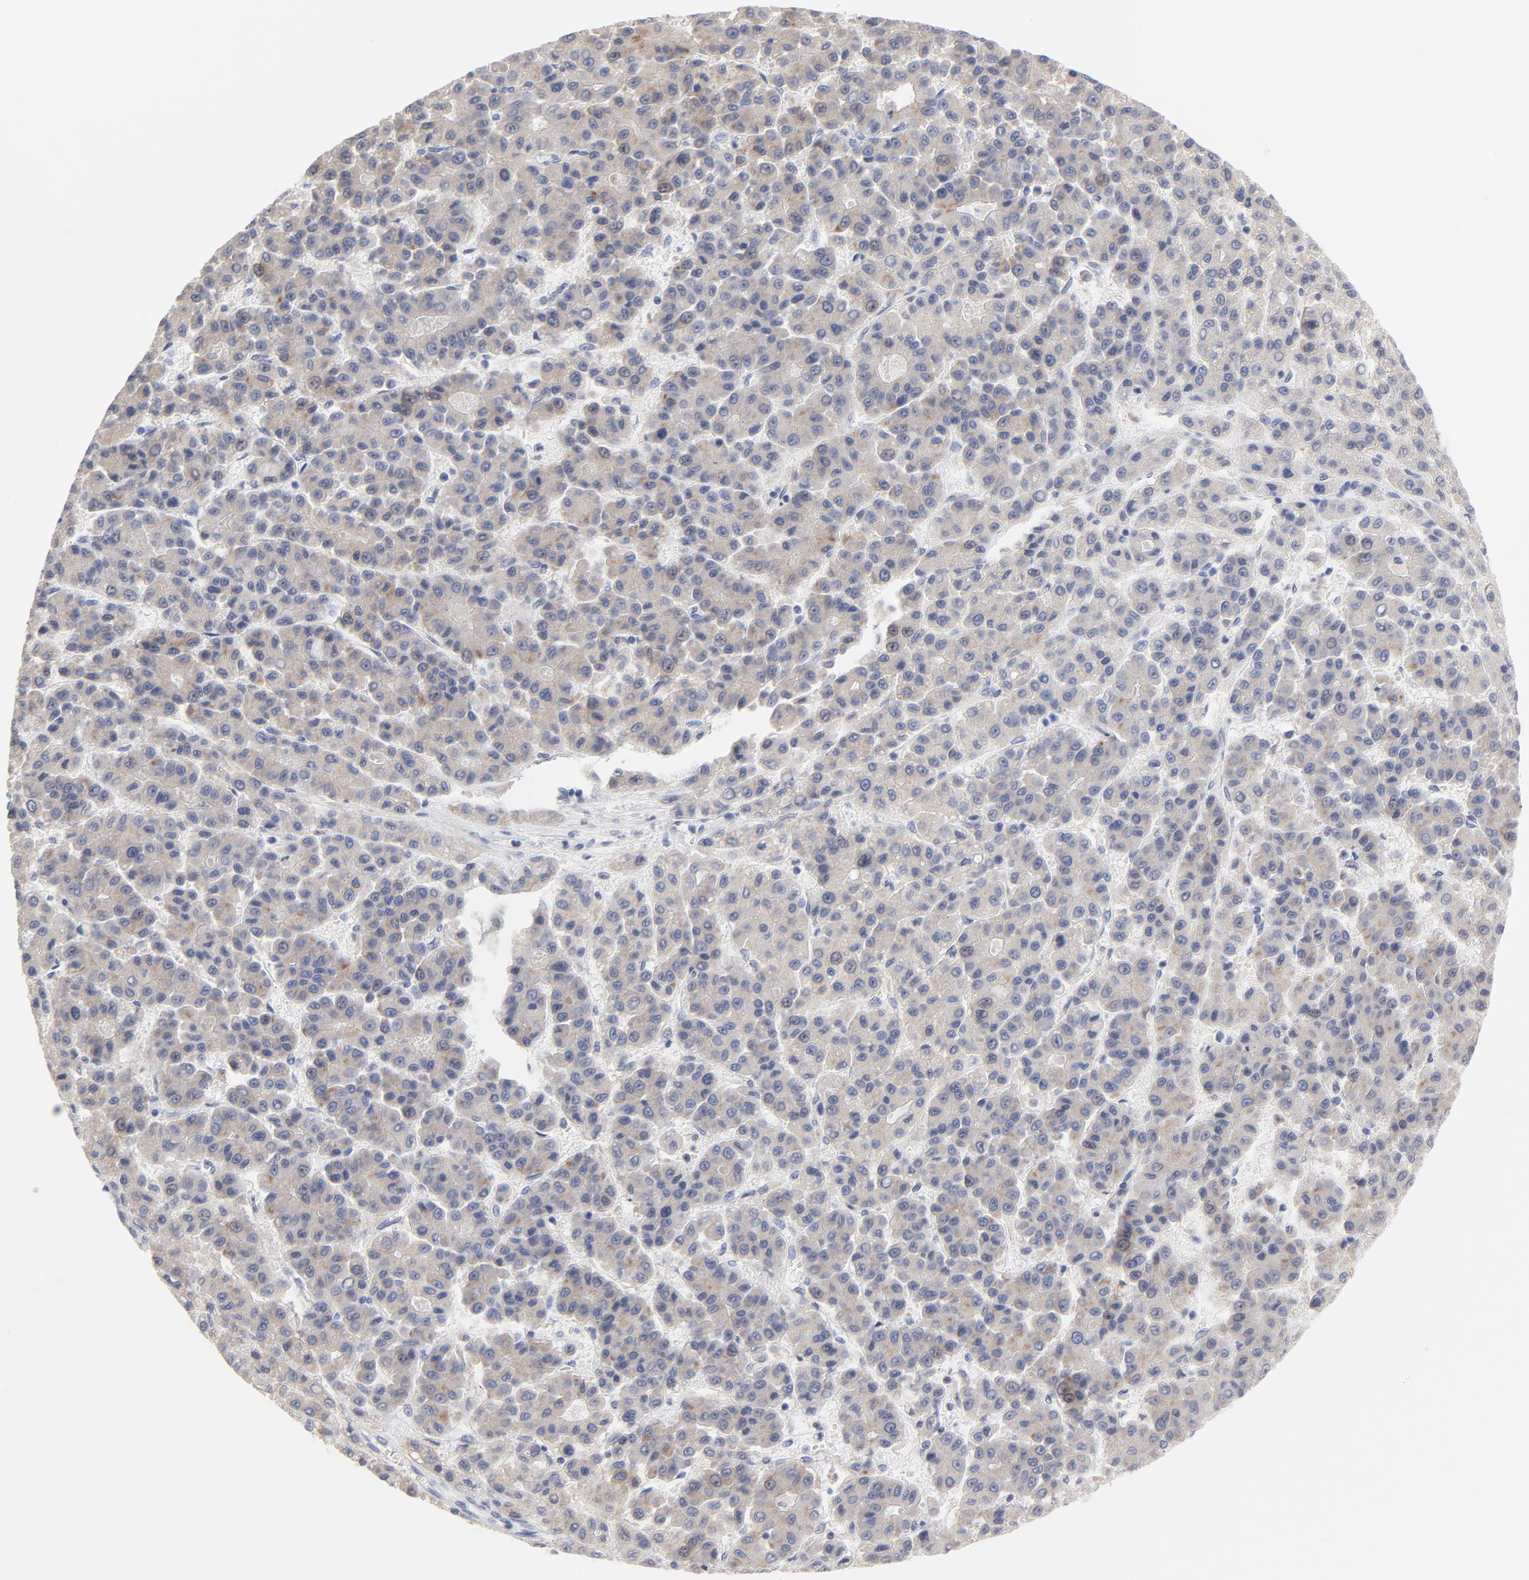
{"staining": {"intensity": "weak", "quantity": ">75%", "location": "cytoplasmic/membranous"}, "tissue": "liver cancer", "cell_type": "Tumor cells", "image_type": "cancer", "snomed": [{"axis": "morphology", "description": "Carcinoma, Hepatocellular, NOS"}, {"axis": "topography", "description": "Liver"}], "caption": "Immunohistochemical staining of hepatocellular carcinoma (liver) shows low levels of weak cytoplasmic/membranous positivity in about >75% of tumor cells.", "gene": "TRIM22", "patient": {"sex": "male", "age": 70}}